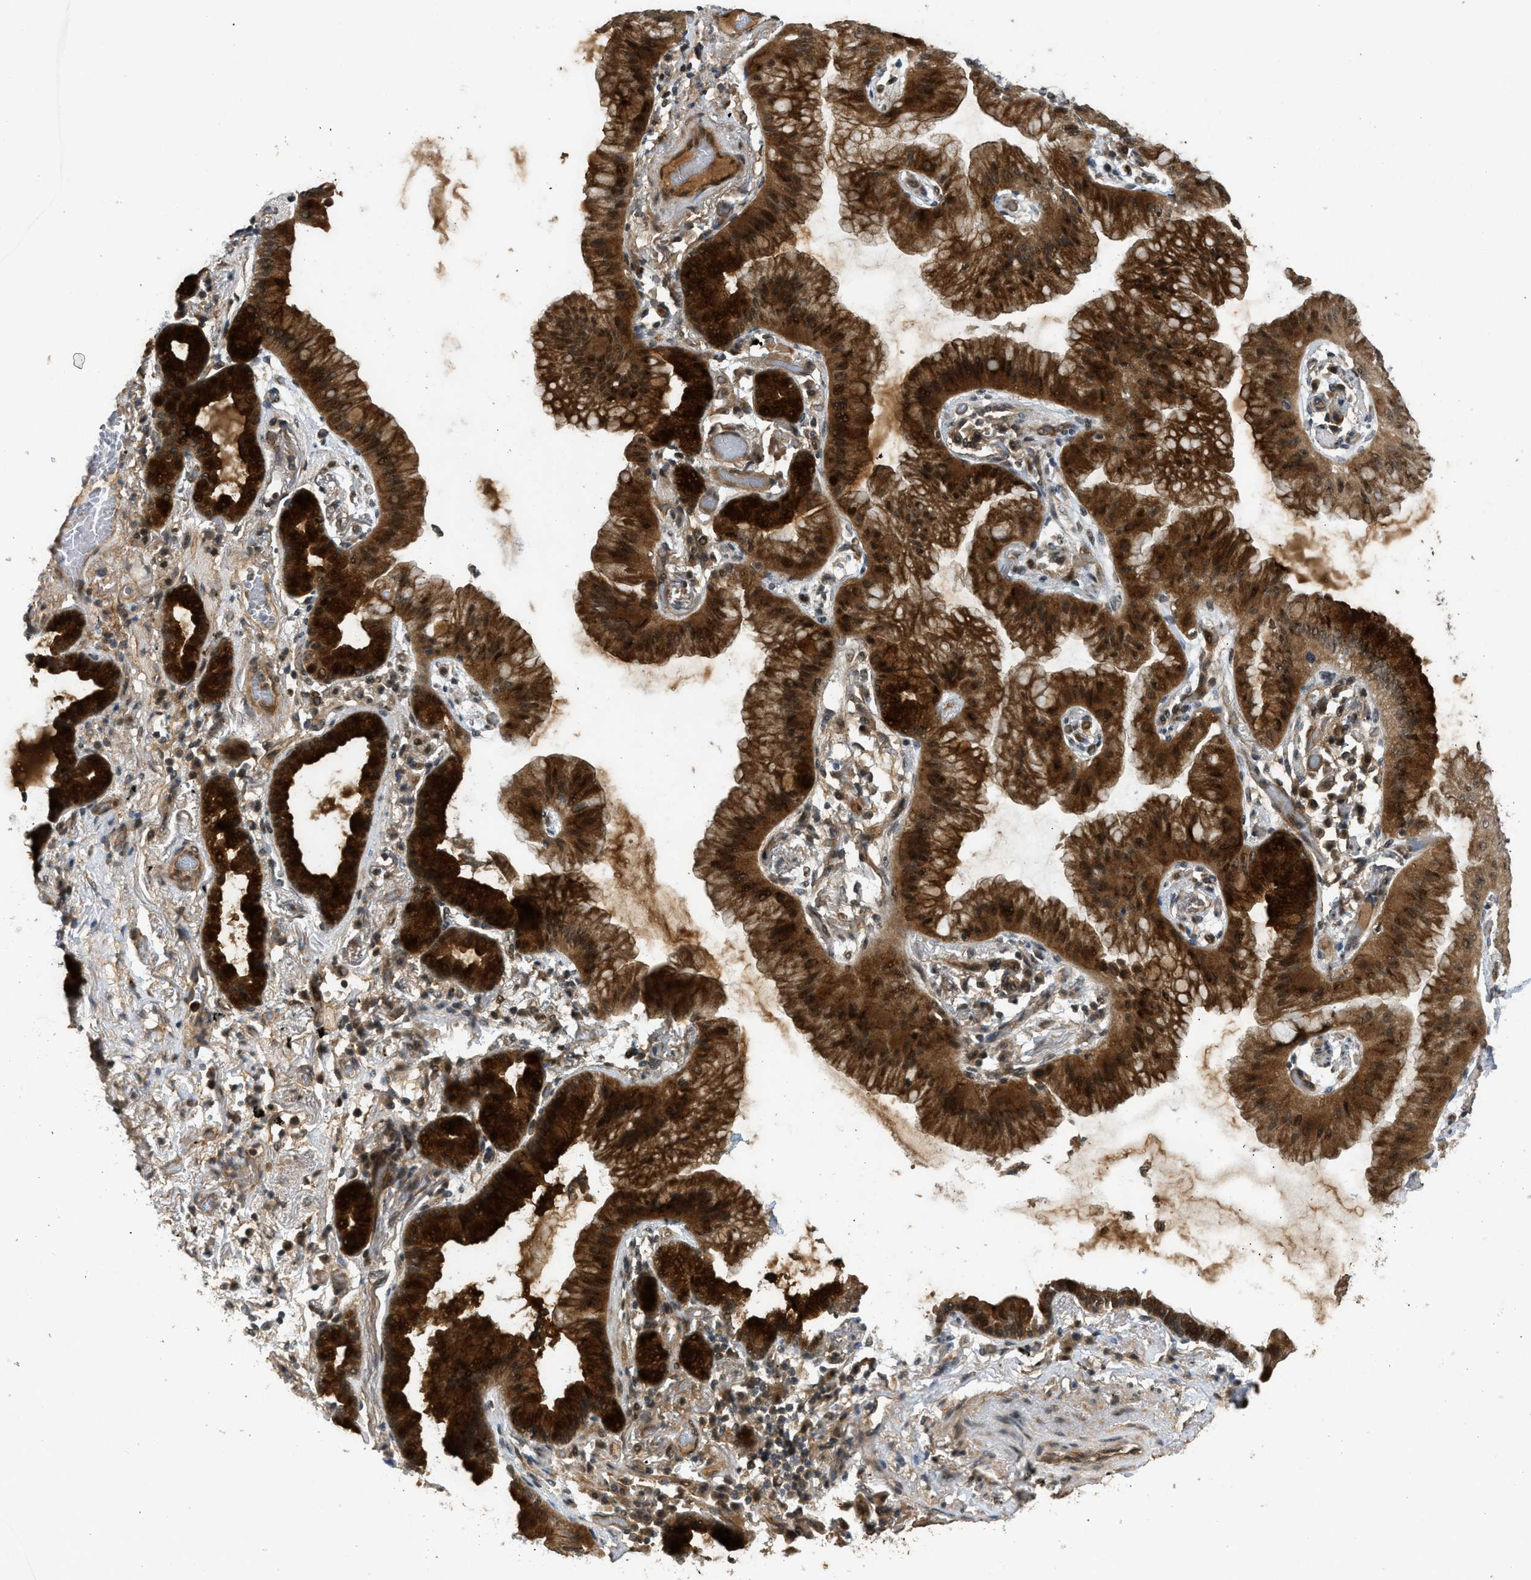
{"staining": {"intensity": "strong", "quantity": ">75%", "location": "cytoplasmic/membranous,nuclear"}, "tissue": "lung cancer", "cell_type": "Tumor cells", "image_type": "cancer", "snomed": [{"axis": "morphology", "description": "Normal tissue, NOS"}, {"axis": "morphology", "description": "Adenocarcinoma, NOS"}, {"axis": "topography", "description": "Bronchus"}, {"axis": "topography", "description": "Lung"}], "caption": "A brown stain shows strong cytoplasmic/membranous and nuclear positivity of a protein in lung cancer tumor cells.", "gene": "GET1", "patient": {"sex": "female", "age": 70}}